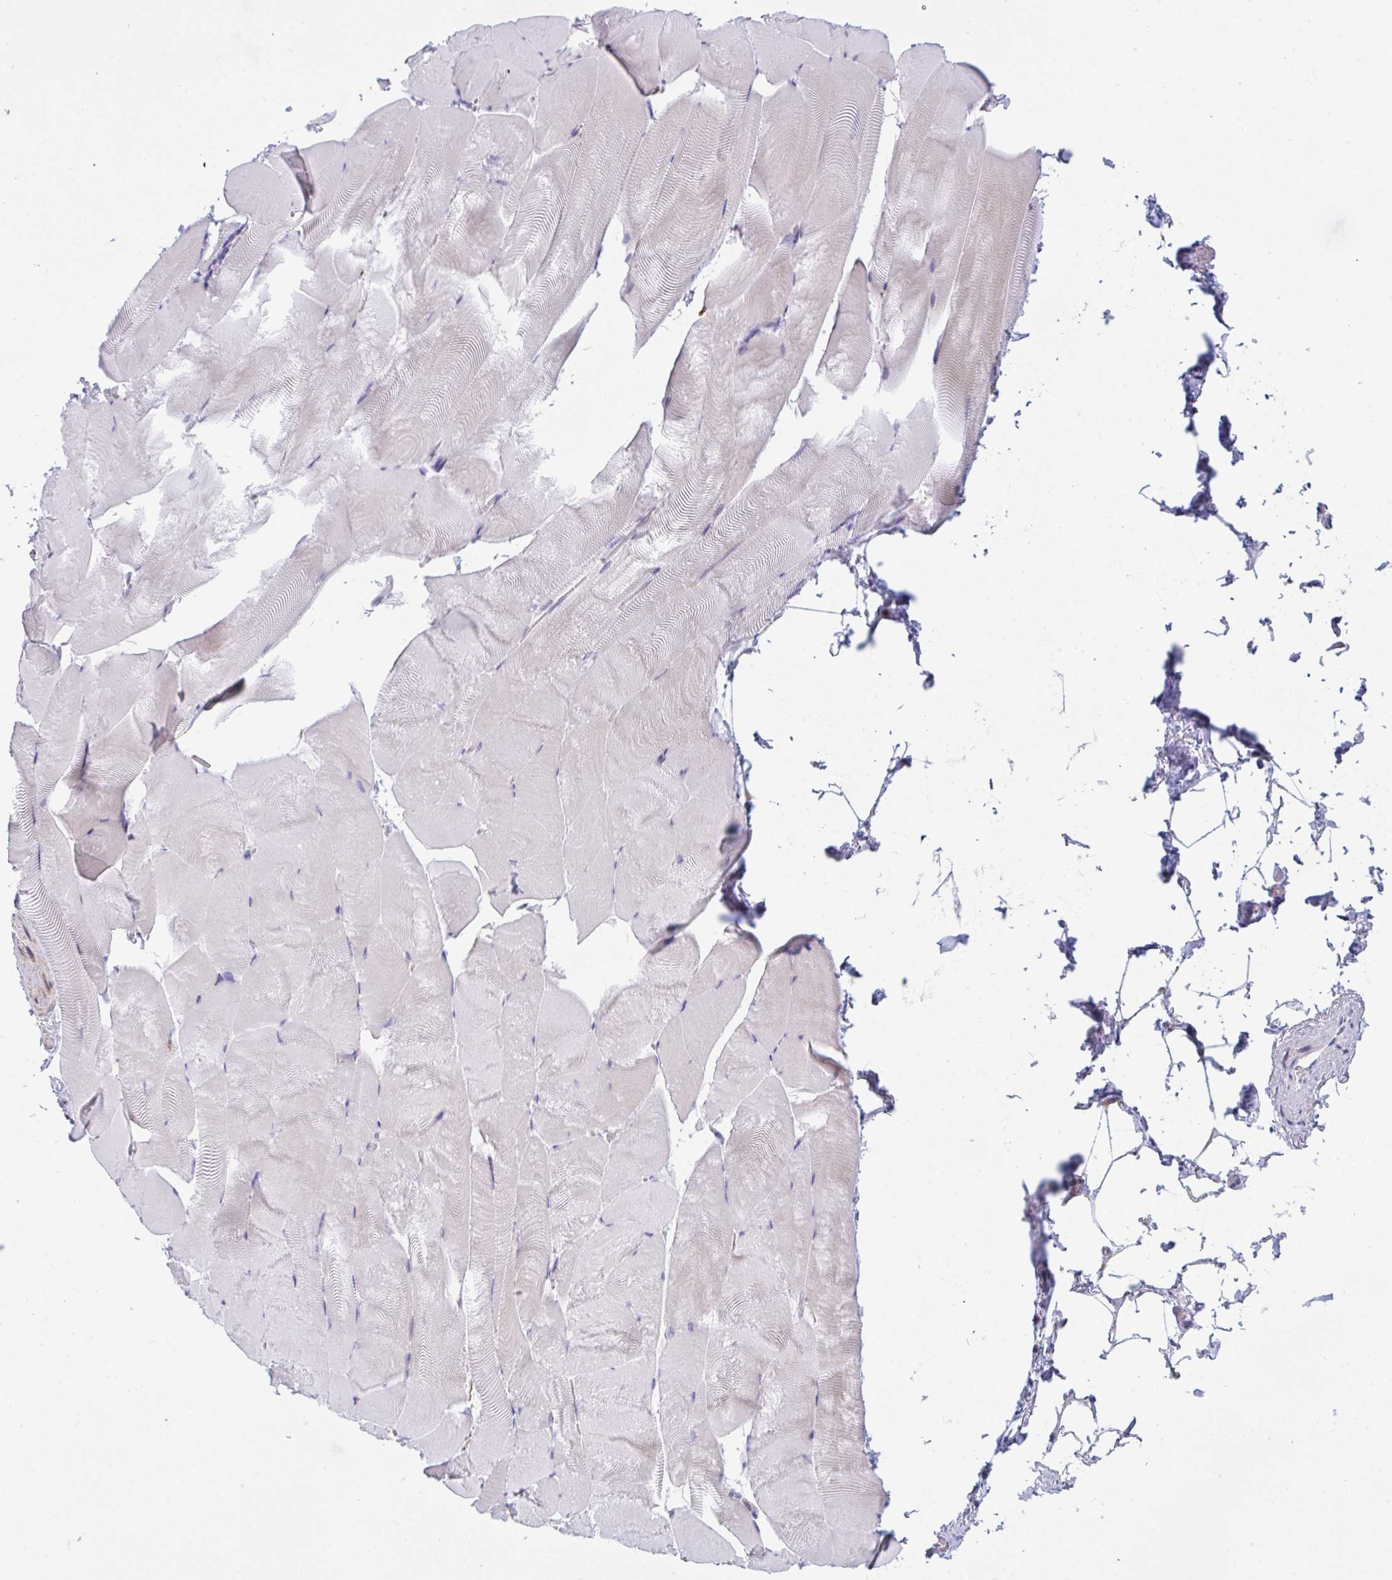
{"staining": {"intensity": "negative", "quantity": "none", "location": "none"}, "tissue": "skeletal muscle", "cell_type": "Myocytes", "image_type": "normal", "snomed": [{"axis": "morphology", "description": "Normal tissue, NOS"}, {"axis": "topography", "description": "Skeletal muscle"}], "caption": "Immunohistochemistry image of normal human skeletal muscle stained for a protein (brown), which demonstrates no positivity in myocytes. The staining is performed using DAB brown chromogen with nuclei counter-stained in using hematoxylin.", "gene": "MYMK", "patient": {"sex": "female", "age": 64}}